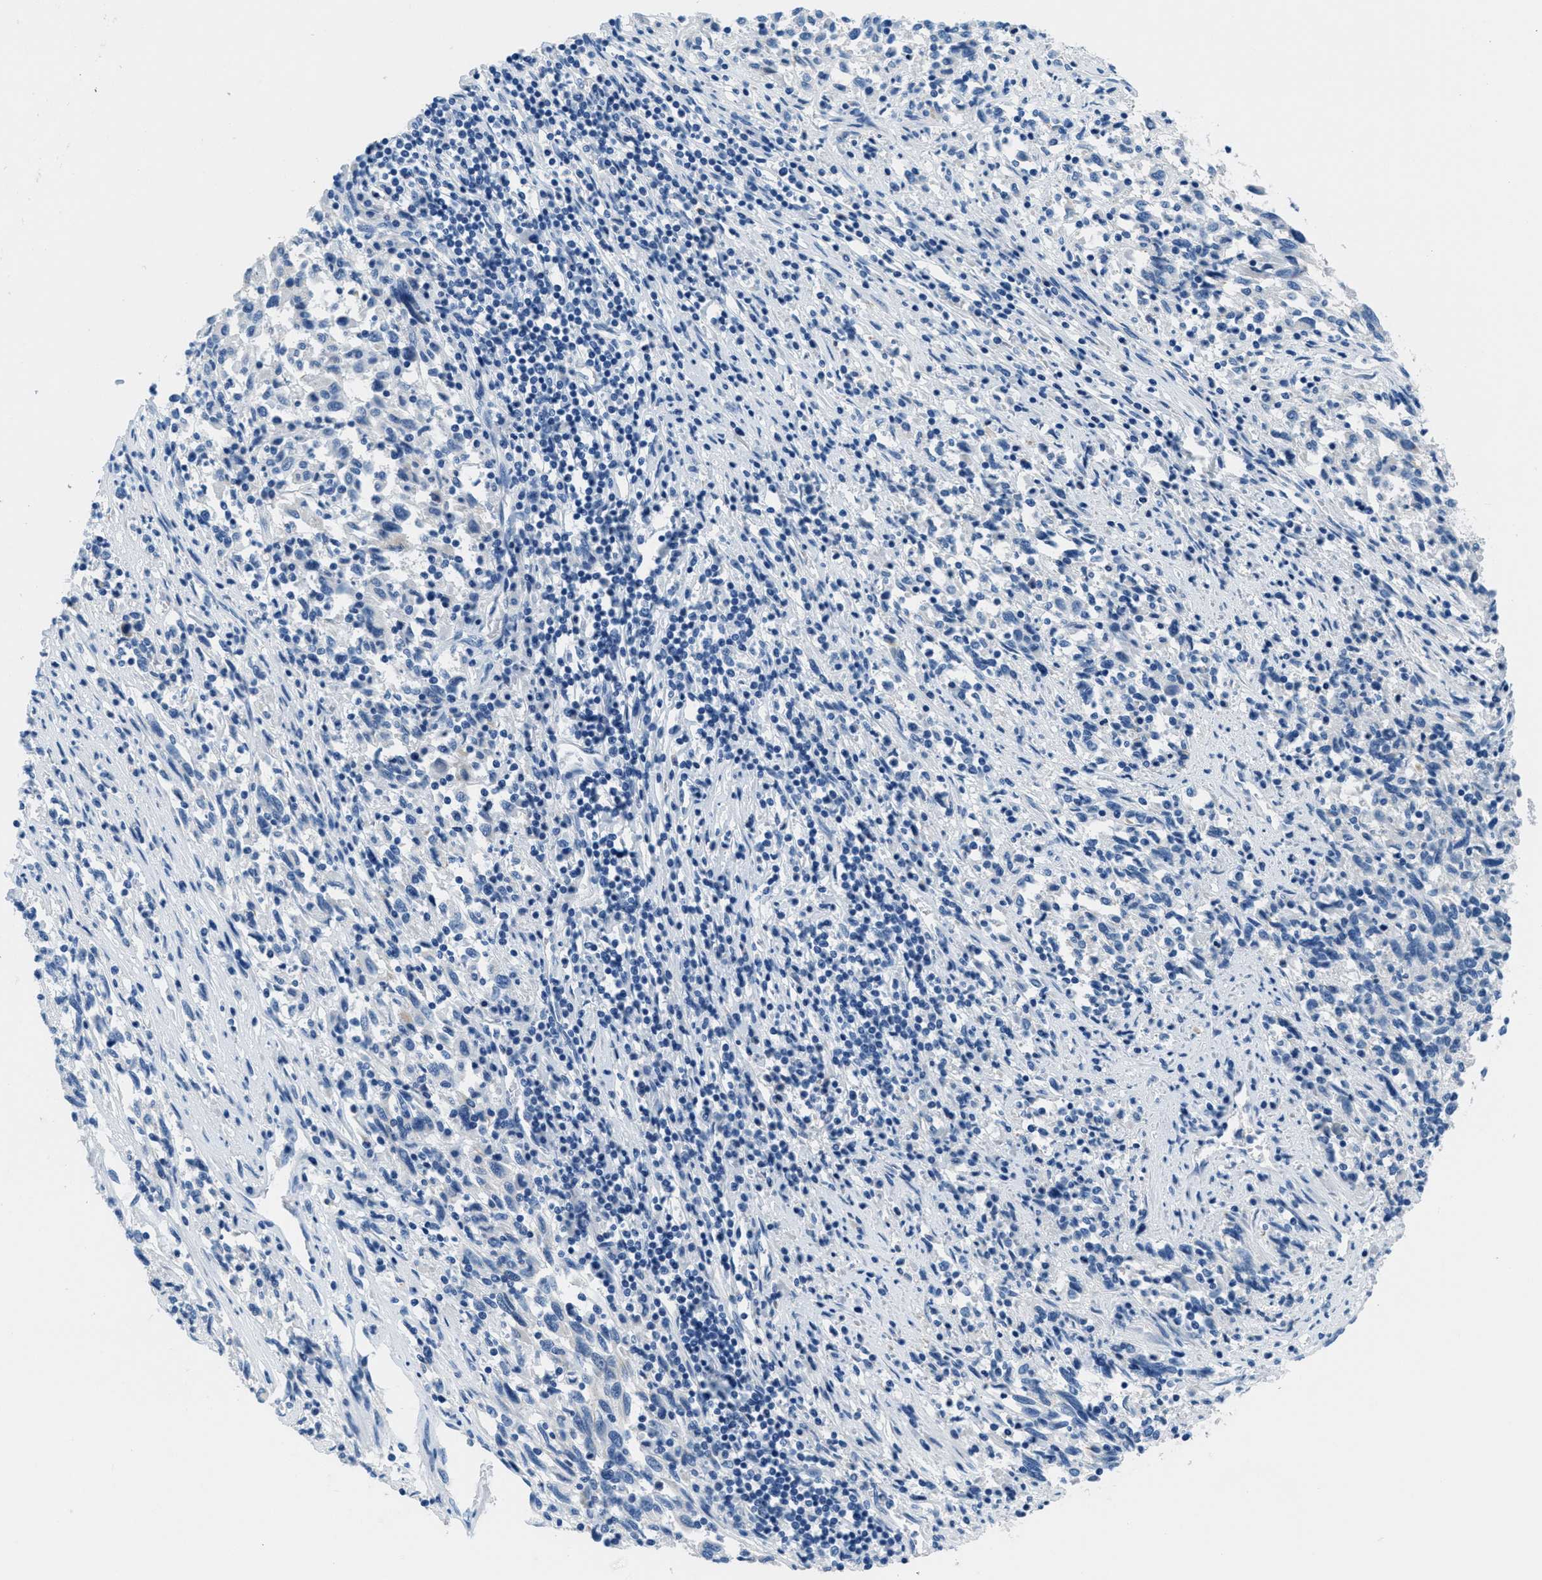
{"staining": {"intensity": "negative", "quantity": "none", "location": "none"}, "tissue": "melanoma", "cell_type": "Tumor cells", "image_type": "cancer", "snomed": [{"axis": "morphology", "description": "Malignant melanoma, Metastatic site"}, {"axis": "topography", "description": "Lymph node"}], "caption": "Tumor cells are negative for brown protein staining in malignant melanoma (metastatic site).", "gene": "MGARP", "patient": {"sex": "male", "age": 61}}